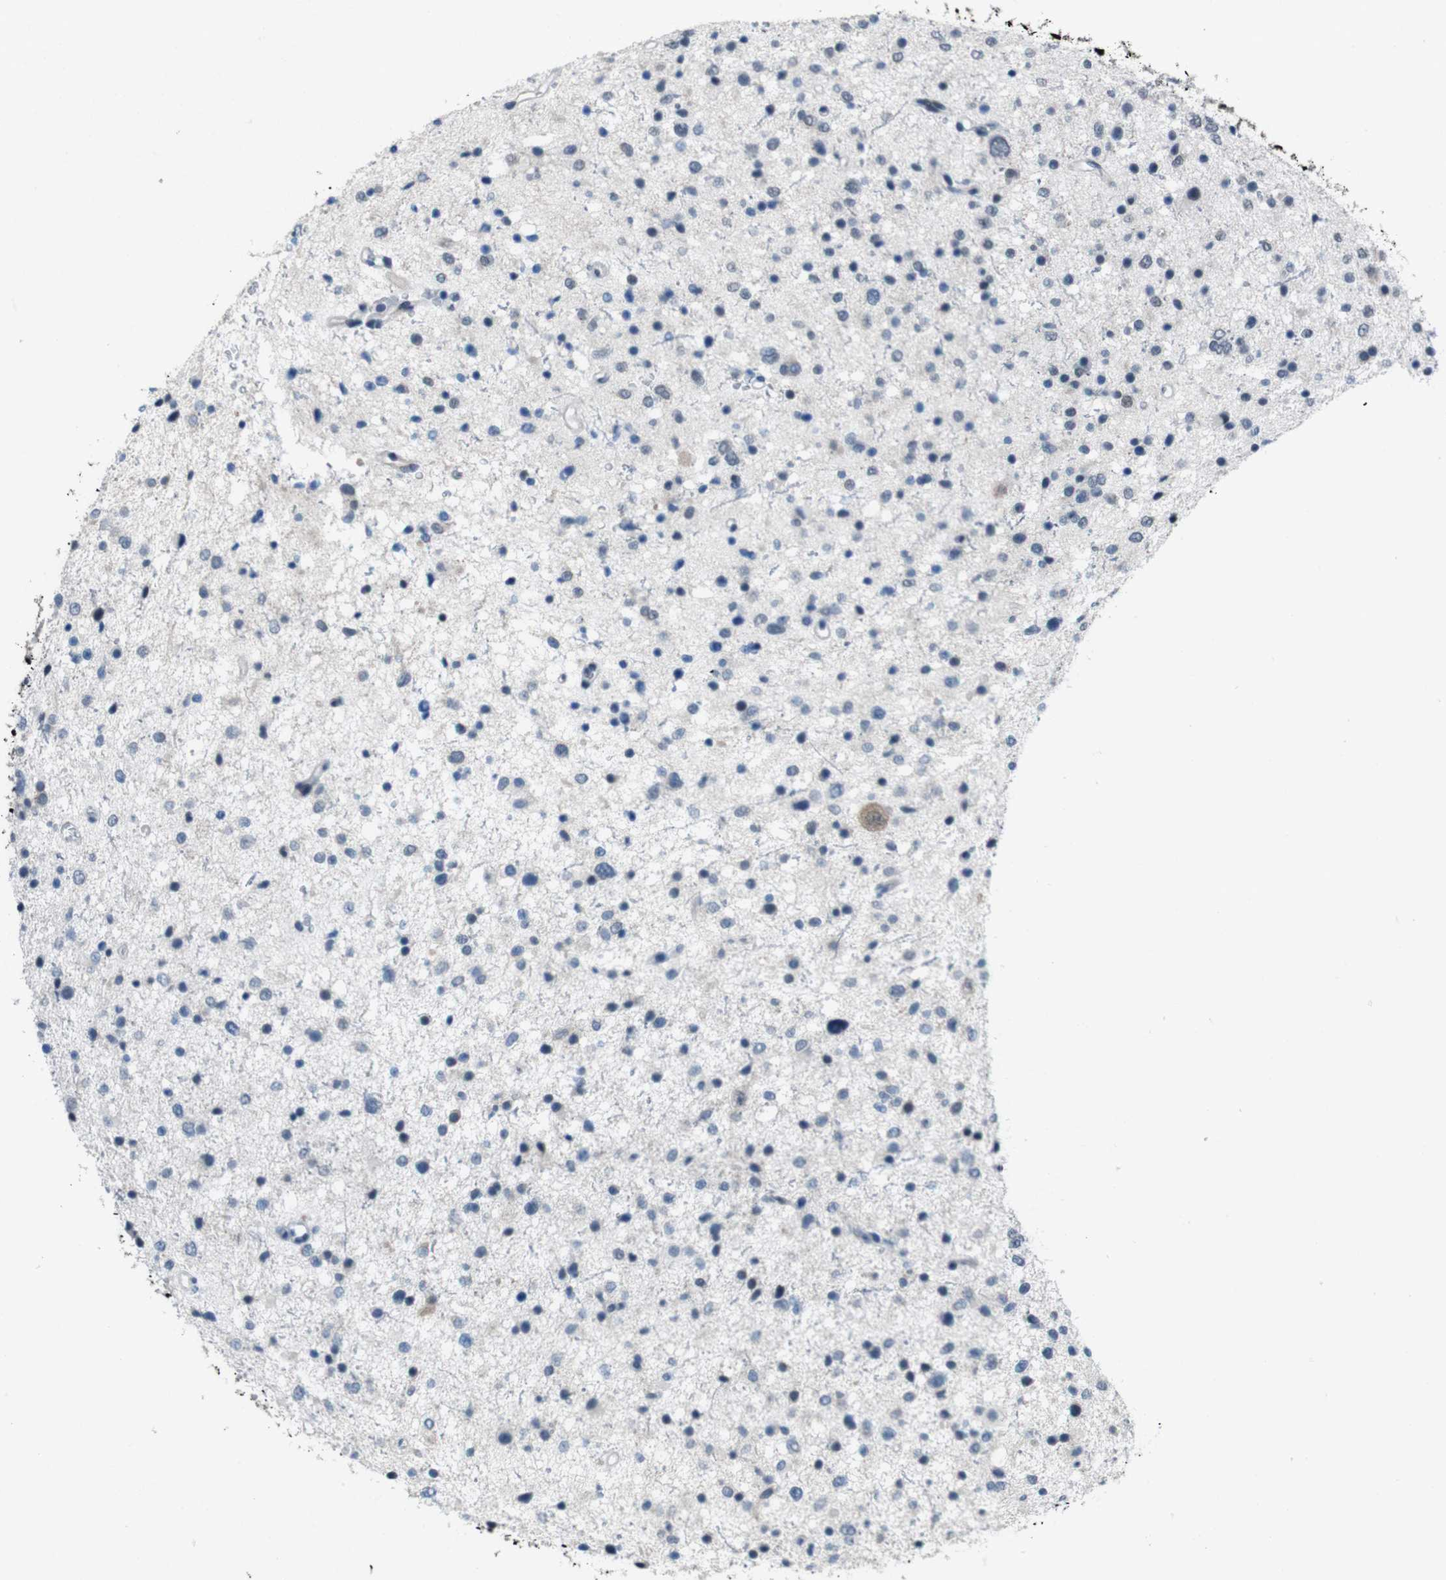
{"staining": {"intensity": "negative", "quantity": "none", "location": "none"}, "tissue": "glioma", "cell_type": "Tumor cells", "image_type": "cancer", "snomed": [{"axis": "morphology", "description": "Glioma, malignant, Low grade"}, {"axis": "topography", "description": "Brain"}], "caption": "DAB (3,3'-diaminobenzidine) immunohistochemical staining of human malignant glioma (low-grade) shows no significant positivity in tumor cells.", "gene": "CDHR2", "patient": {"sex": "female", "age": 37}}